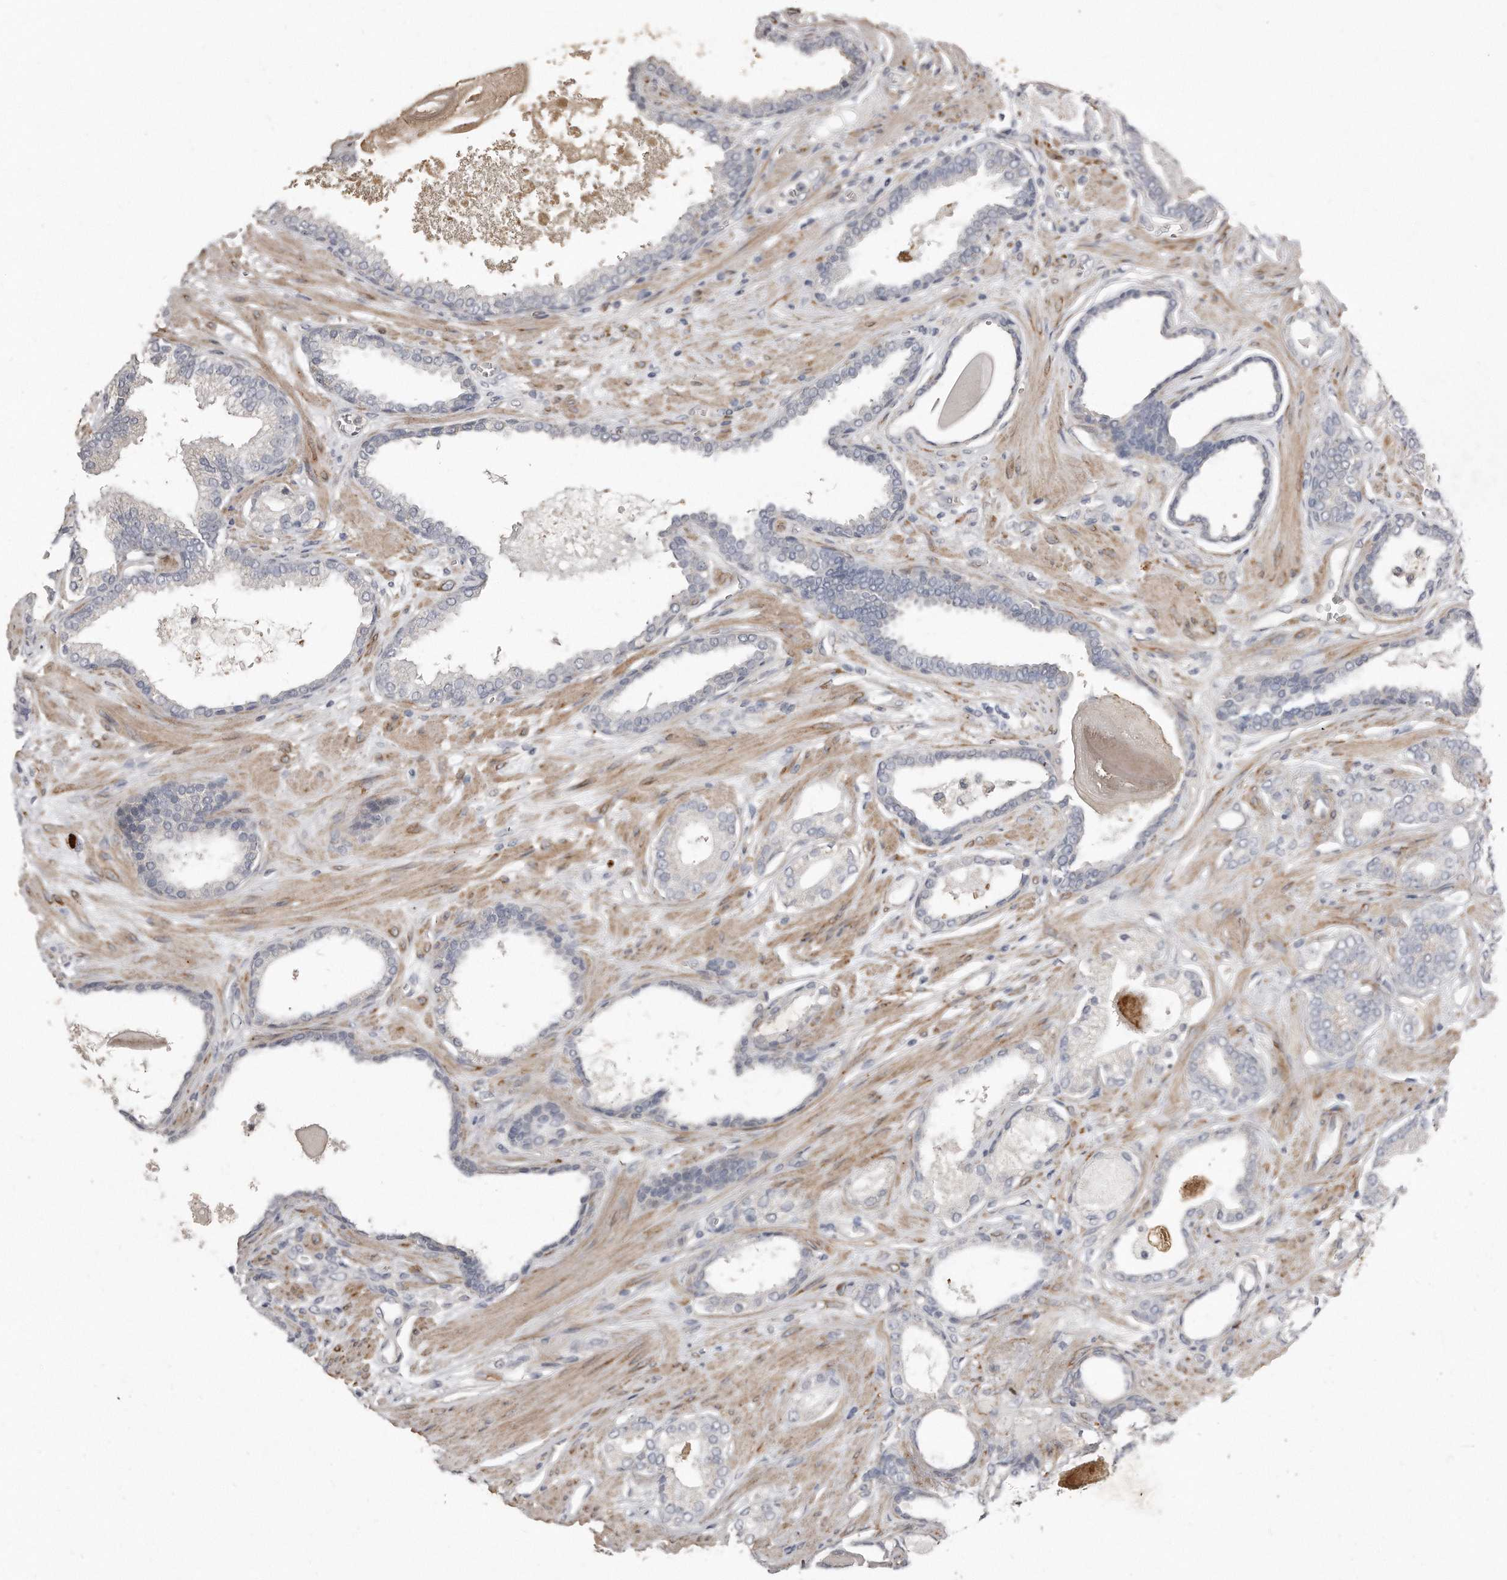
{"staining": {"intensity": "negative", "quantity": "none", "location": "none"}, "tissue": "prostate cancer", "cell_type": "Tumor cells", "image_type": "cancer", "snomed": [{"axis": "morphology", "description": "Adenocarcinoma, Low grade"}, {"axis": "topography", "description": "Prostate"}], "caption": "High power microscopy histopathology image of an IHC histopathology image of prostate cancer, revealing no significant expression in tumor cells.", "gene": "LMOD1", "patient": {"sex": "male", "age": 70}}